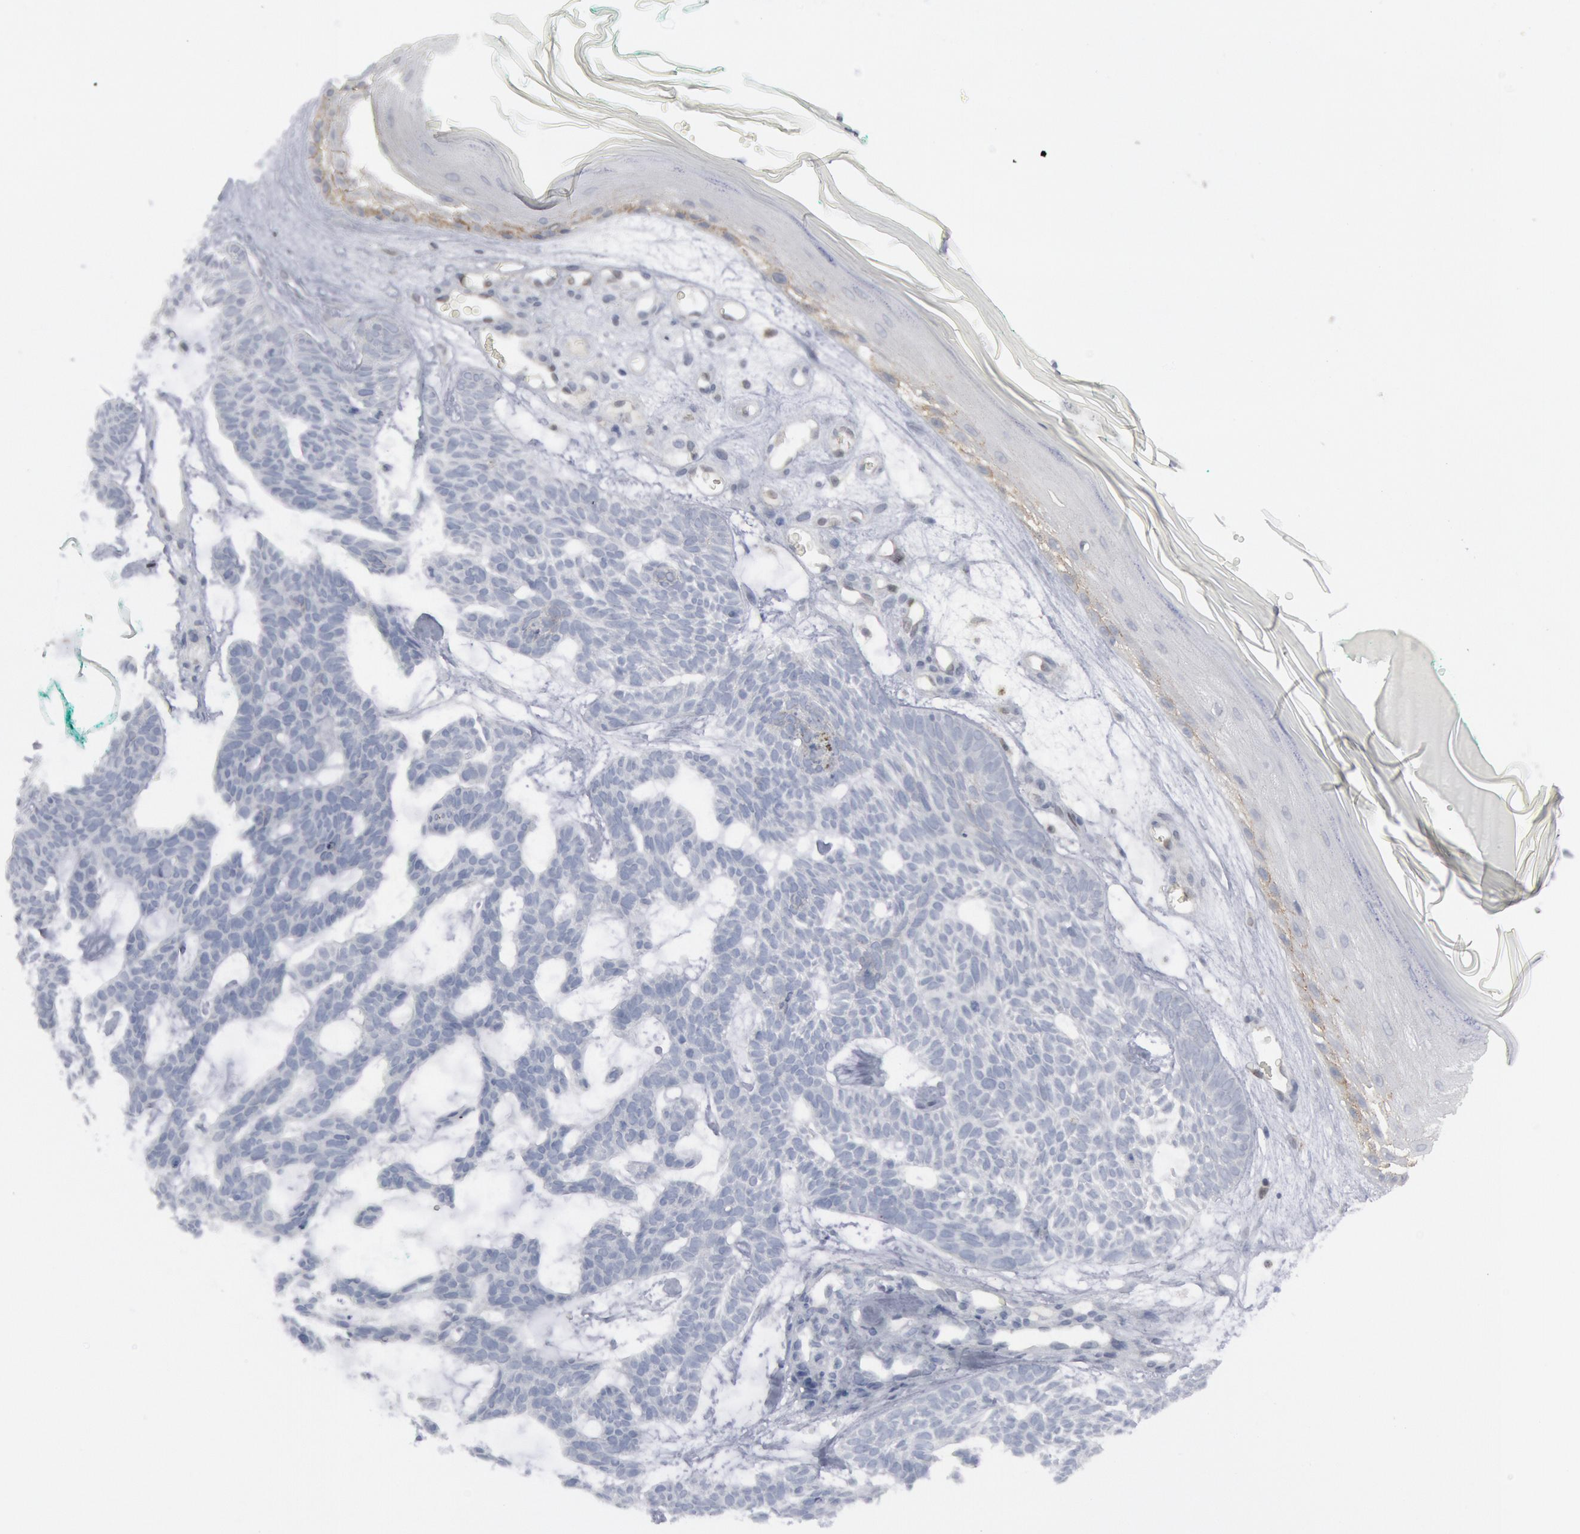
{"staining": {"intensity": "negative", "quantity": "none", "location": "none"}, "tissue": "skin cancer", "cell_type": "Tumor cells", "image_type": "cancer", "snomed": [{"axis": "morphology", "description": "Basal cell carcinoma"}, {"axis": "topography", "description": "Skin"}], "caption": "This is a photomicrograph of immunohistochemistry (IHC) staining of basal cell carcinoma (skin), which shows no expression in tumor cells.", "gene": "DMC1", "patient": {"sex": "male", "age": 75}}